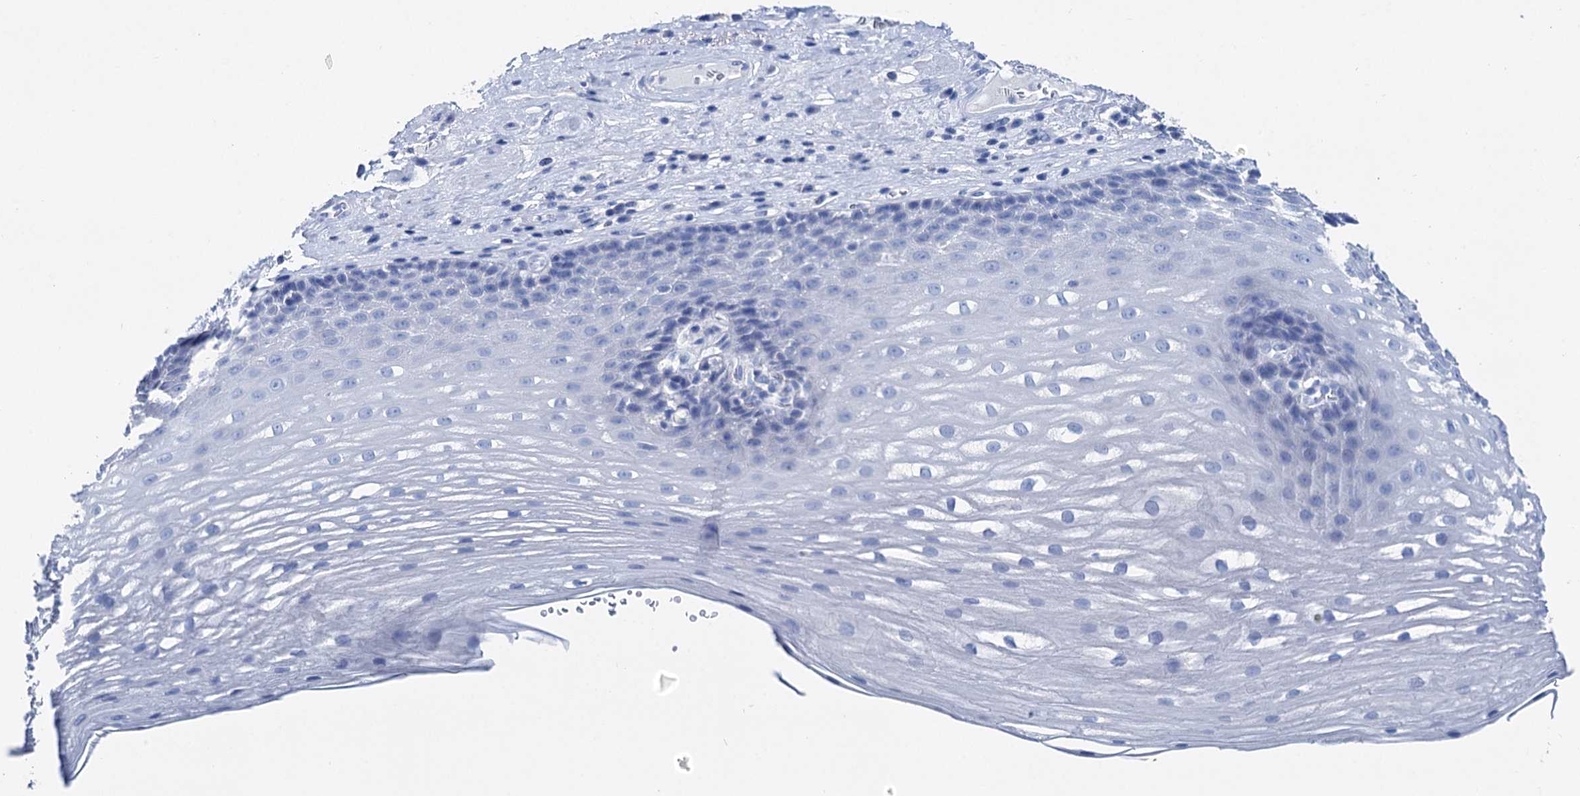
{"staining": {"intensity": "negative", "quantity": "none", "location": "none"}, "tissue": "esophagus", "cell_type": "Squamous epithelial cells", "image_type": "normal", "snomed": [{"axis": "morphology", "description": "Normal tissue, NOS"}, {"axis": "topography", "description": "Esophagus"}], "caption": "Squamous epithelial cells show no significant staining in benign esophagus.", "gene": "BRINP1", "patient": {"sex": "male", "age": 62}}